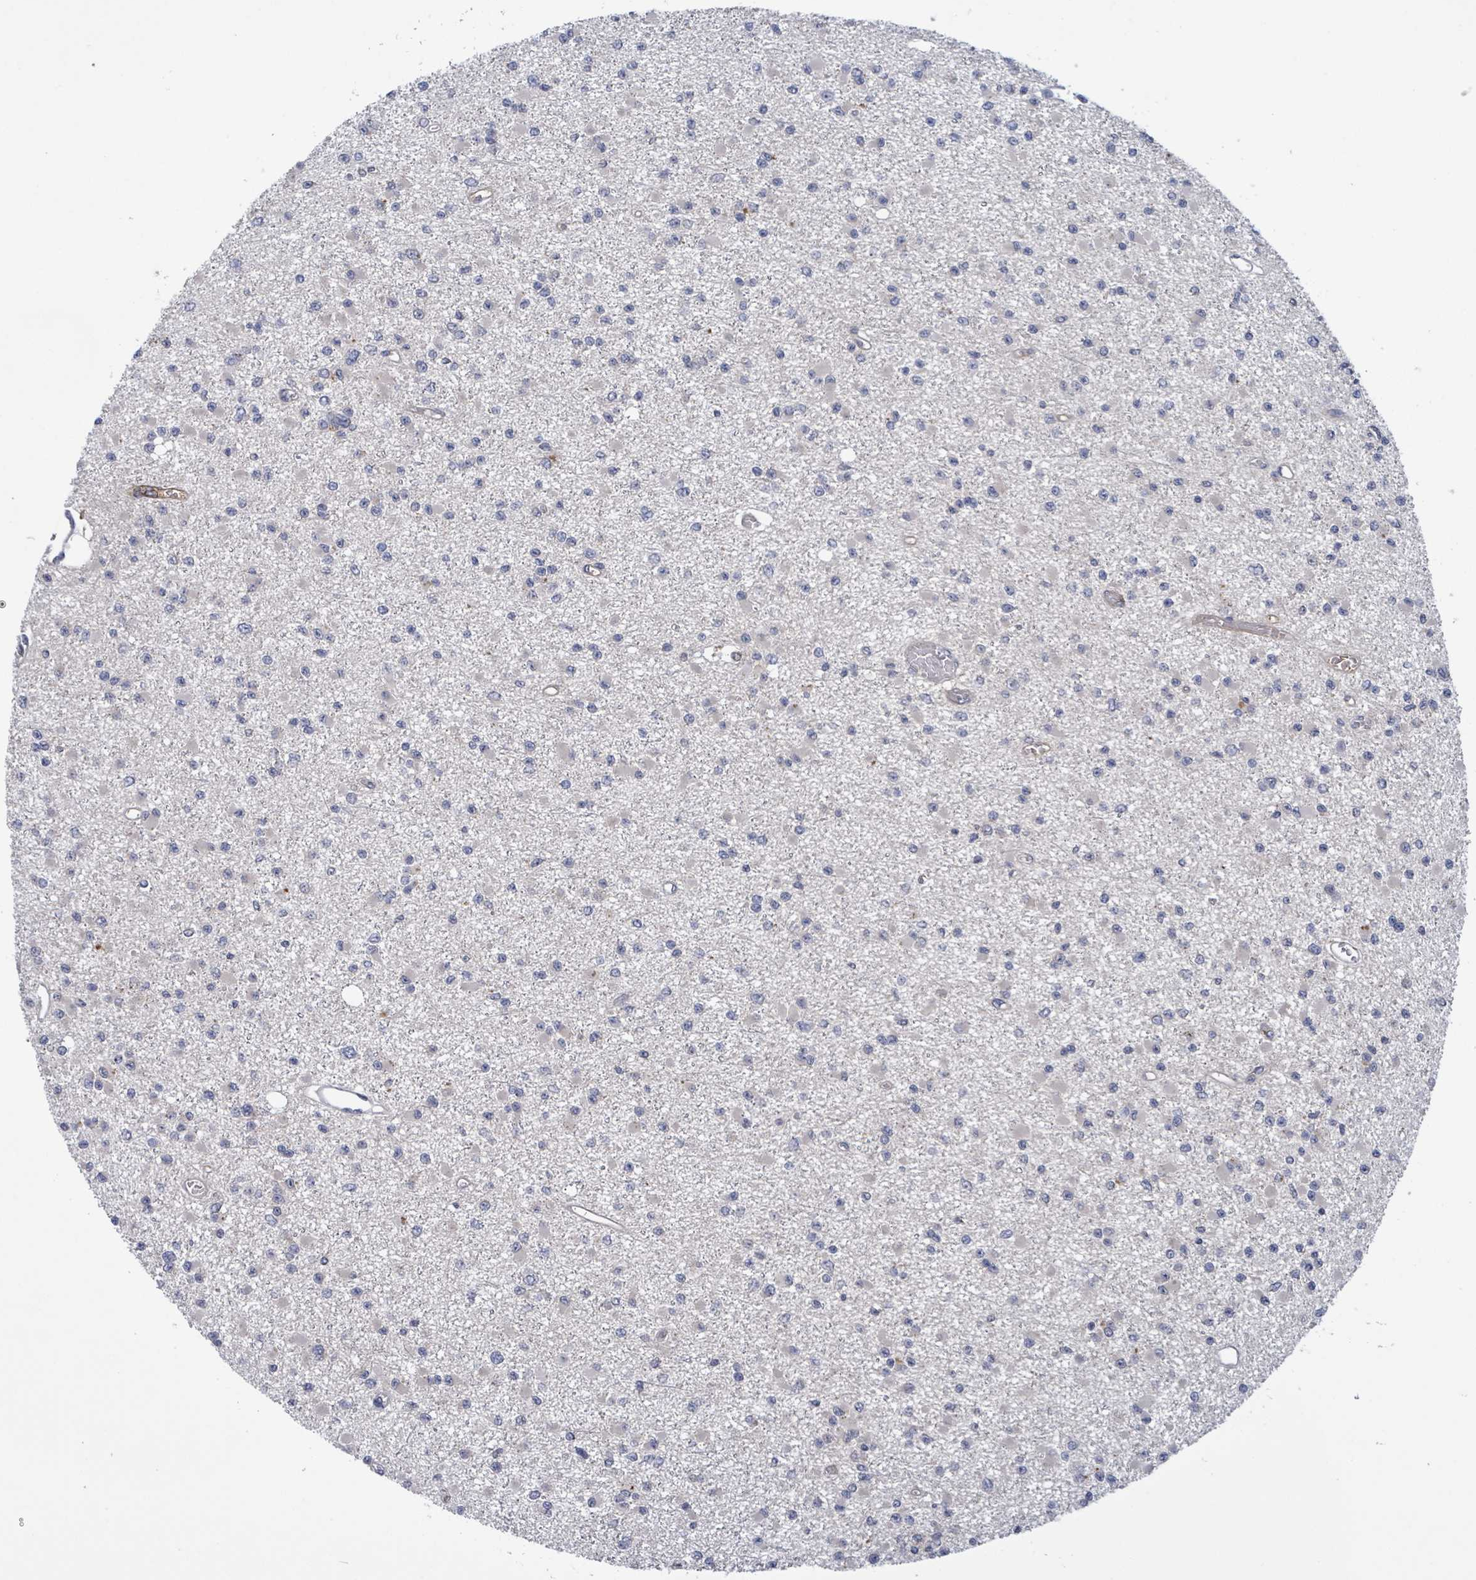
{"staining": {"intensity": "negative", "quantity": "none", "location": "none"}, "tissue": "glioma", "cell_type": "Tumor cells", "image_type": "cancer", "snomed": [{"axis": "morphology", "description": "Glioma, malignant, Low grade"}, {"axis": "topography", "description": "Brain"}], "caption": "Immunohistochemistry (IHC) of malignant low-grade glioma exhibits no staining in tumor cells. (Stains: DAB (3,3'-diaminobenzidine) immunohistochemistry with hematoxylin counter stain, Microscopy: brightfield microscopy at high magnification).", "gene": "SERPINE3", "patient": {"sex": "female", "age": 22}}